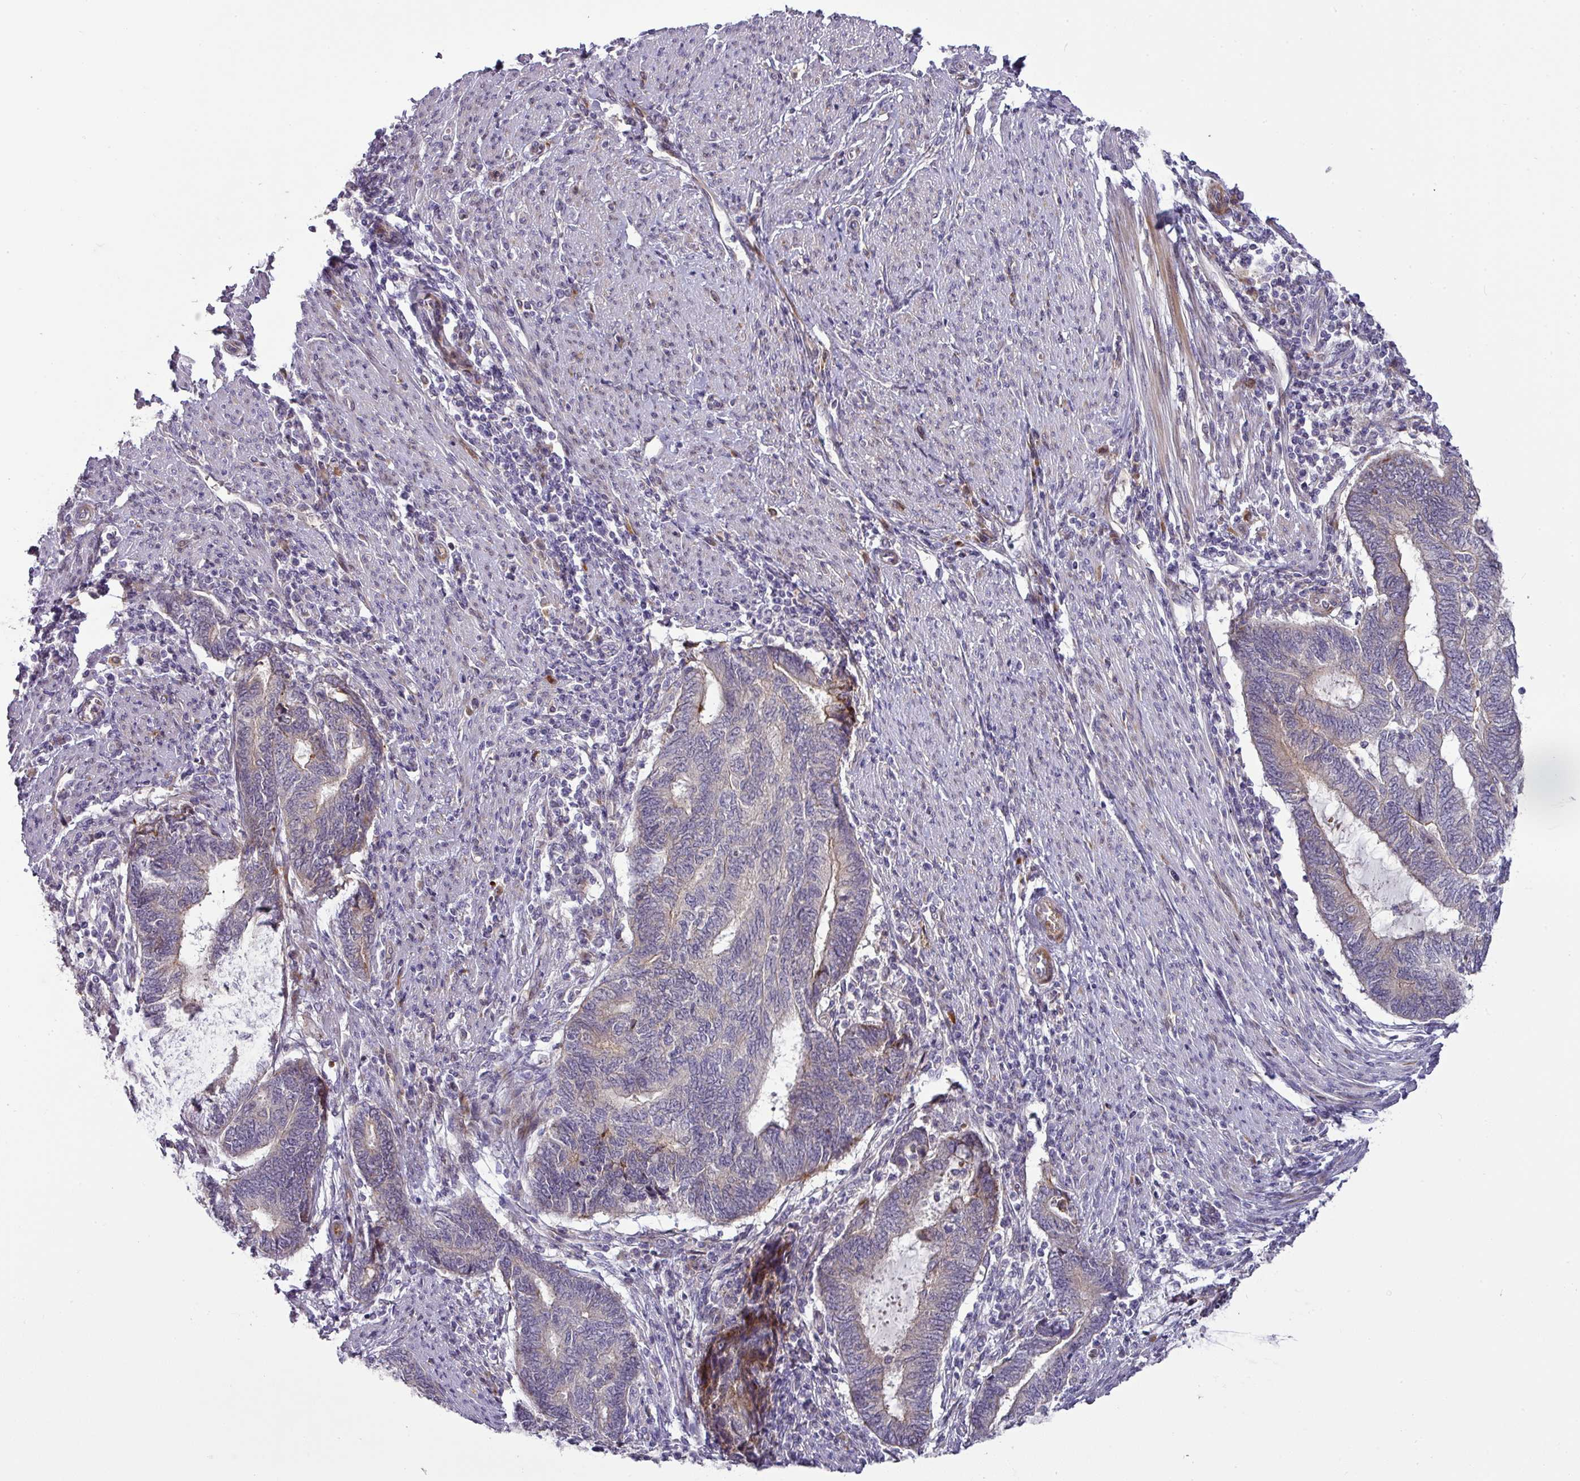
{"staining": {"intensity": "negative", "quantity": "none", "location": "none"}, "tissue": "endometrial cancer", "cell_type": "Tumor cells", "image_type": "cancer", "snomed": [{"axis": "morphology", "description": "Adenocarcinoma, NOS"}, {"axis": "topography", "description": "Uterus"}, {"axis": "topography", "description": "Endometrium"}], "caption": "DAB immunohistochemical staining of adenocarcinoma (endometrial) shows no significant staining in tumor cells.", "gene": "ATP6V1F", "patient": {"sex": "female", "age": 70}}